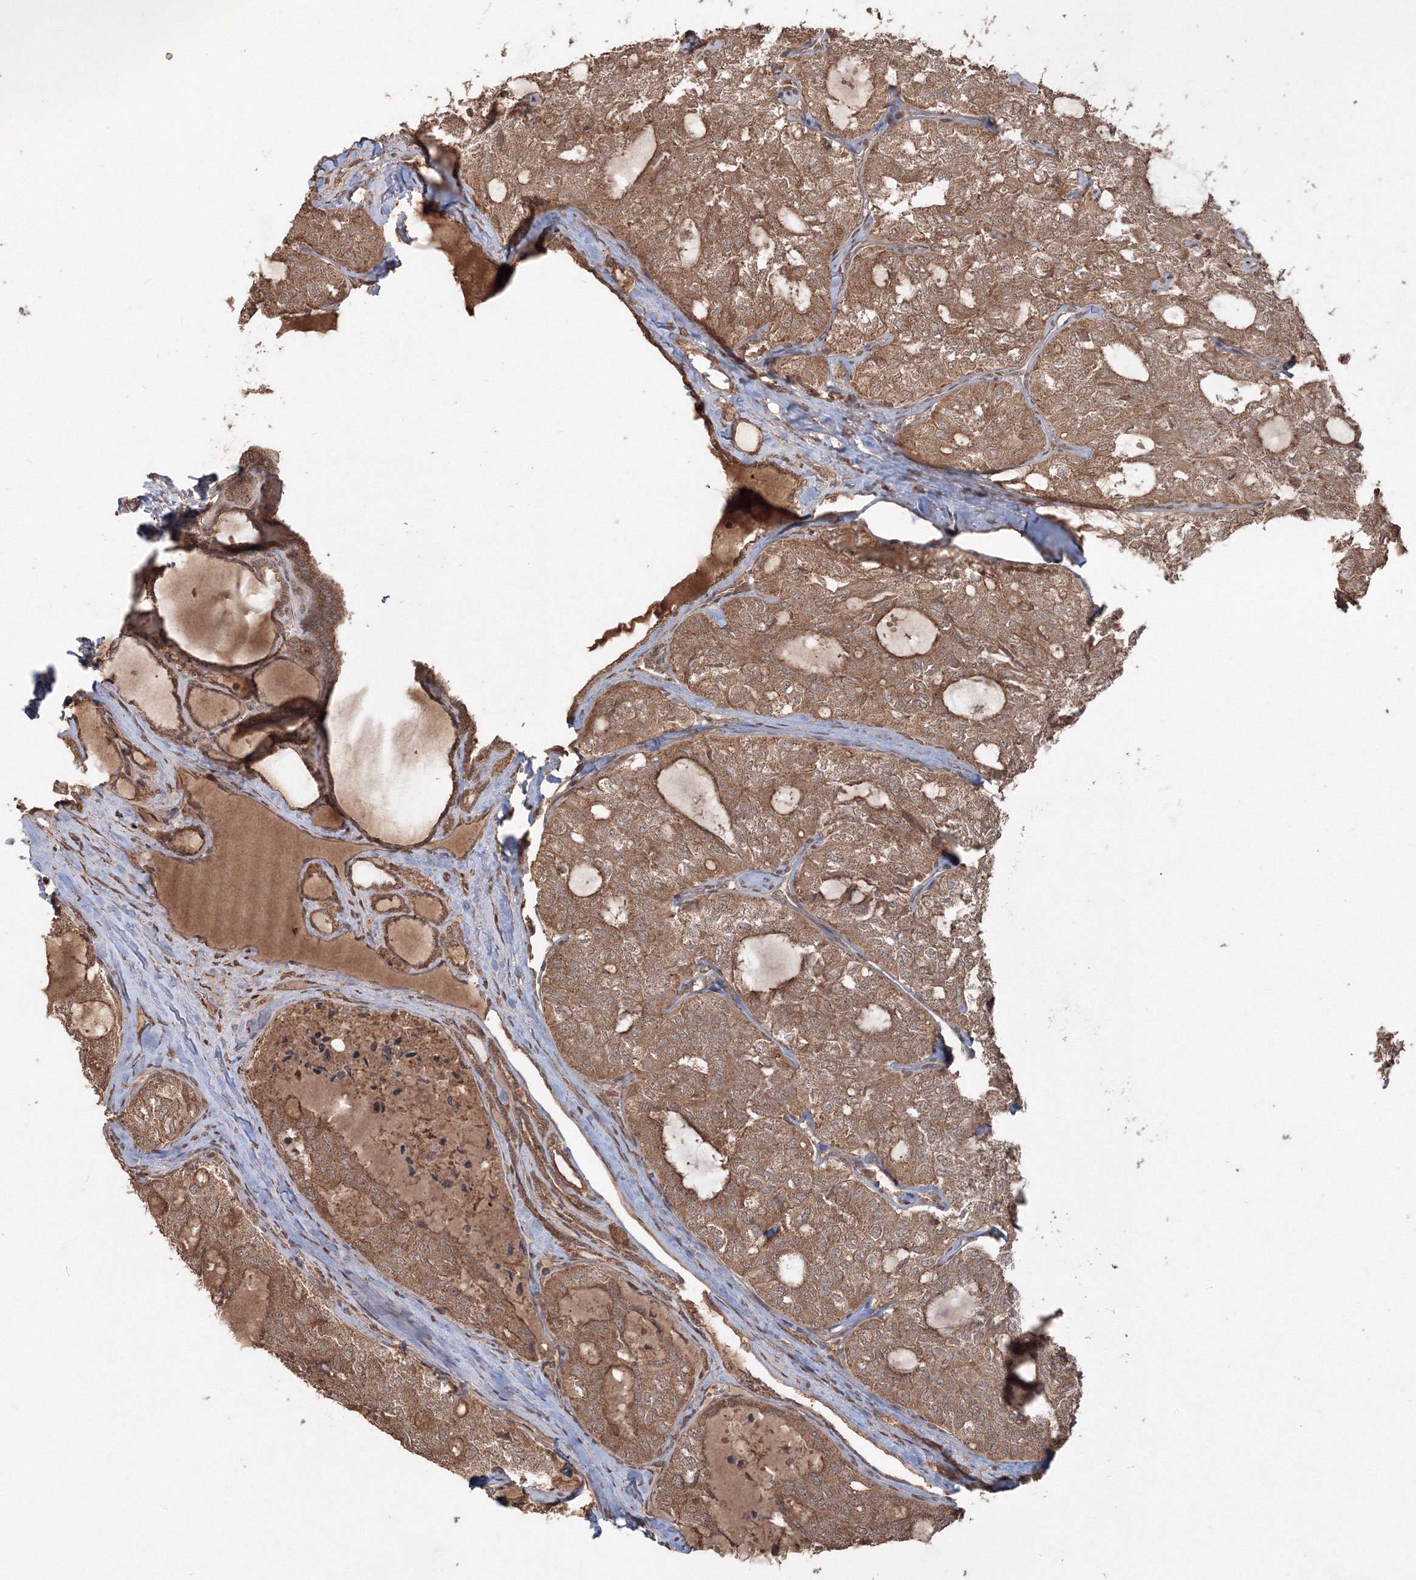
{"staining": {"intensity": "moderate", "quantity": ">75%", "location": "cytoplasmic/membranous"}, "tissue": "thyroid cancer", "cell_type": "Tumor cells", "image_type": "cancer", "snomed": [{"axis": "morphology", "description": "Follicular adenoma carcinoma, NOS"}, {"axis": "topography", "description": "Thyroid gland"}], "caption": "This micrograph demonstrates thyroid follicular adenoma carcinoma stained with immunohistochemistry (IHC) to label a protein in brown. The cytoplasmic/membranous of tumor cells show moderate positivity for the protein. Nuclei are counter-stained blue.", "gene": "CCDC122", "patient": {"sex": "male", "age": 75}}